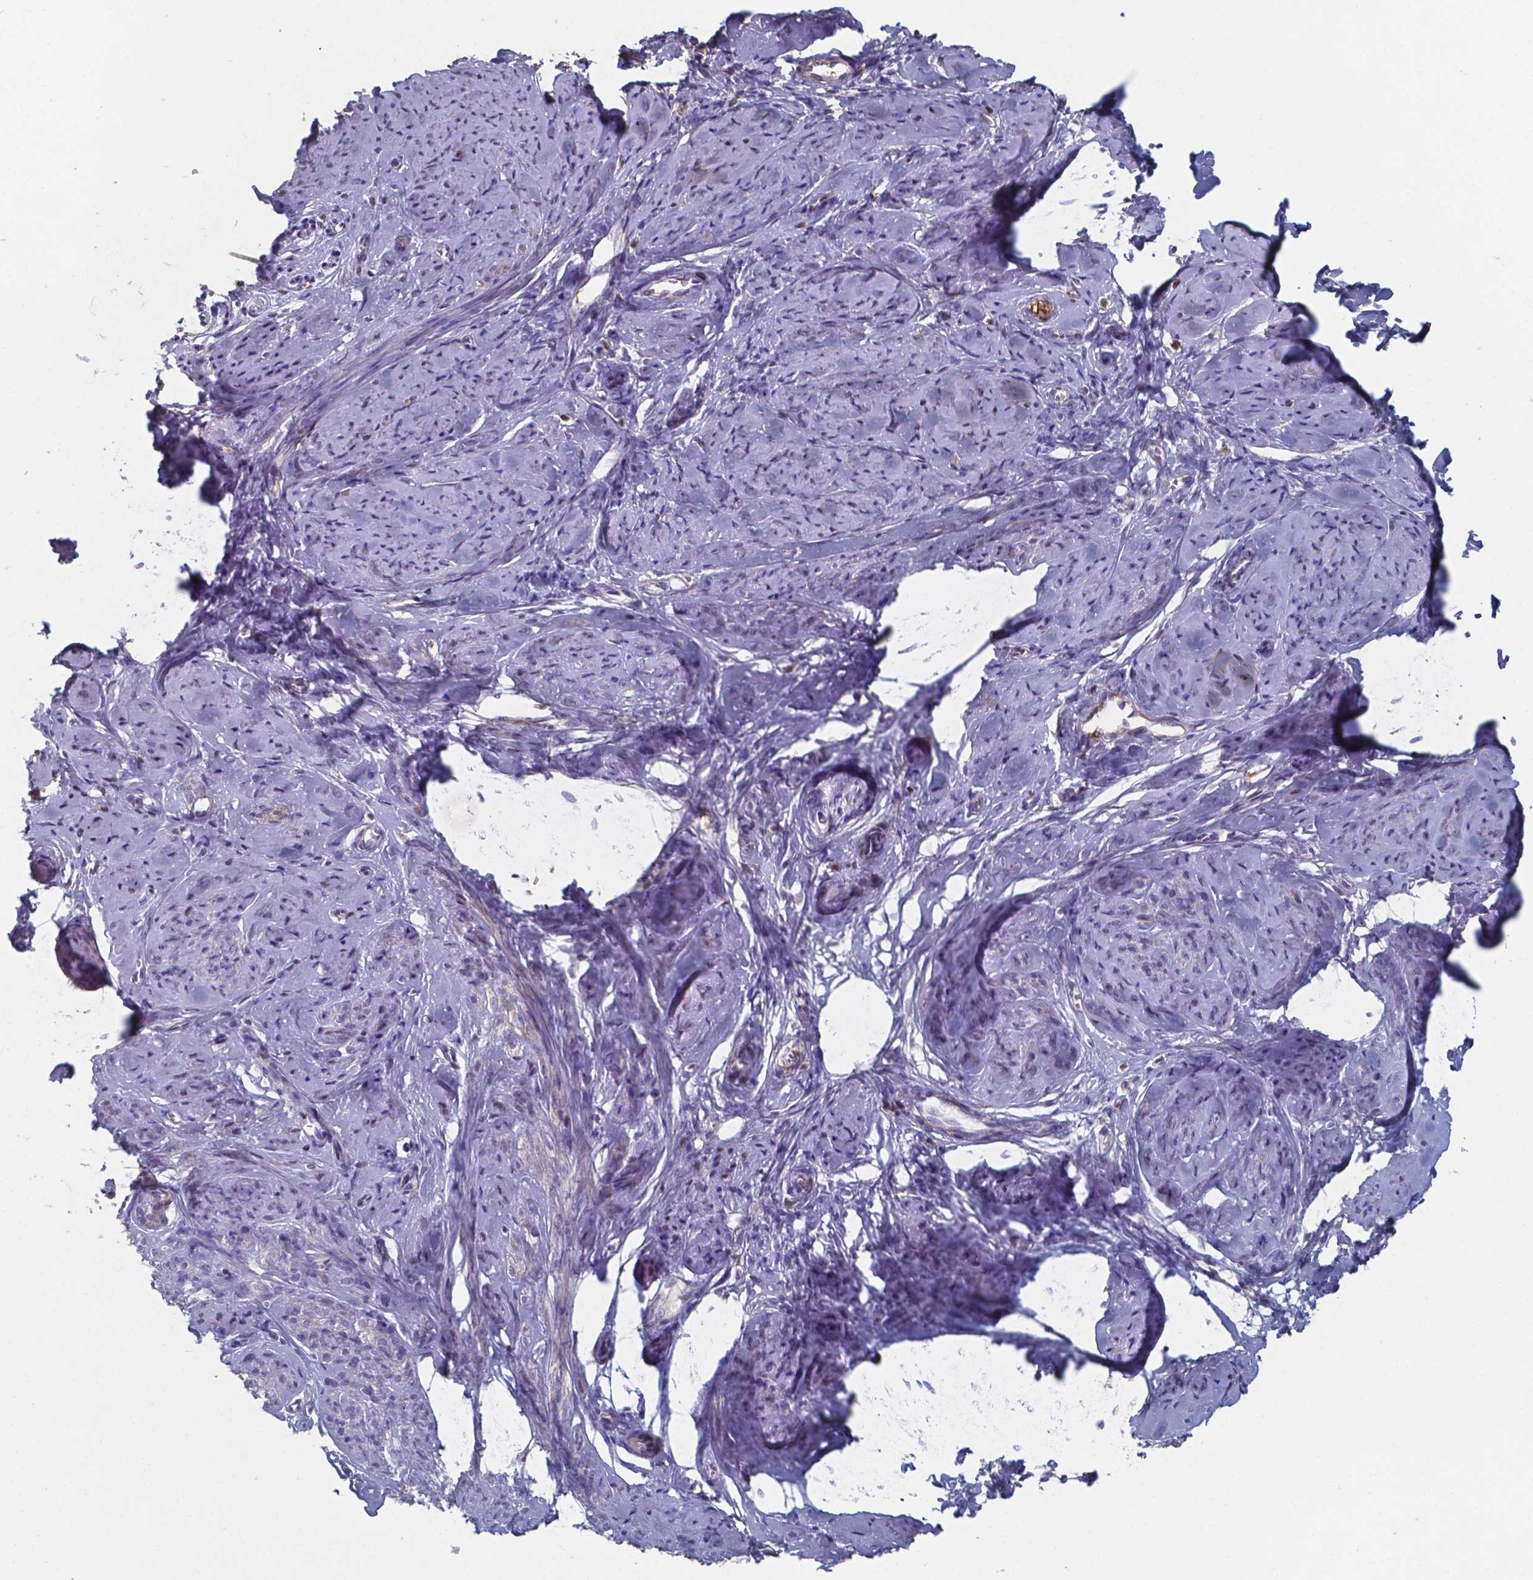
{"staining": {"intensity": "moderate", "quantity": "25%-75%", "location": "cytoplasmic/membranous"}, "tissue": "smooth muscle", "cell_type": "Smooth muscle cells", "image_type": "normal", "snomed": [{"axis": "morphology", "description": "Normal tissue, NOS"}, {"axis": "topography", "description": "Smooth muscle"}], "caption": "IHC image of normal human smooth muscle stained for a protein (brown), which reveals medium levels of moderate cytoplasmic/membranous staining in about 25%-75% of smooth muscle cells.", "gene": "BTBD17", "patient": {"sex": "female", "age": 48}}